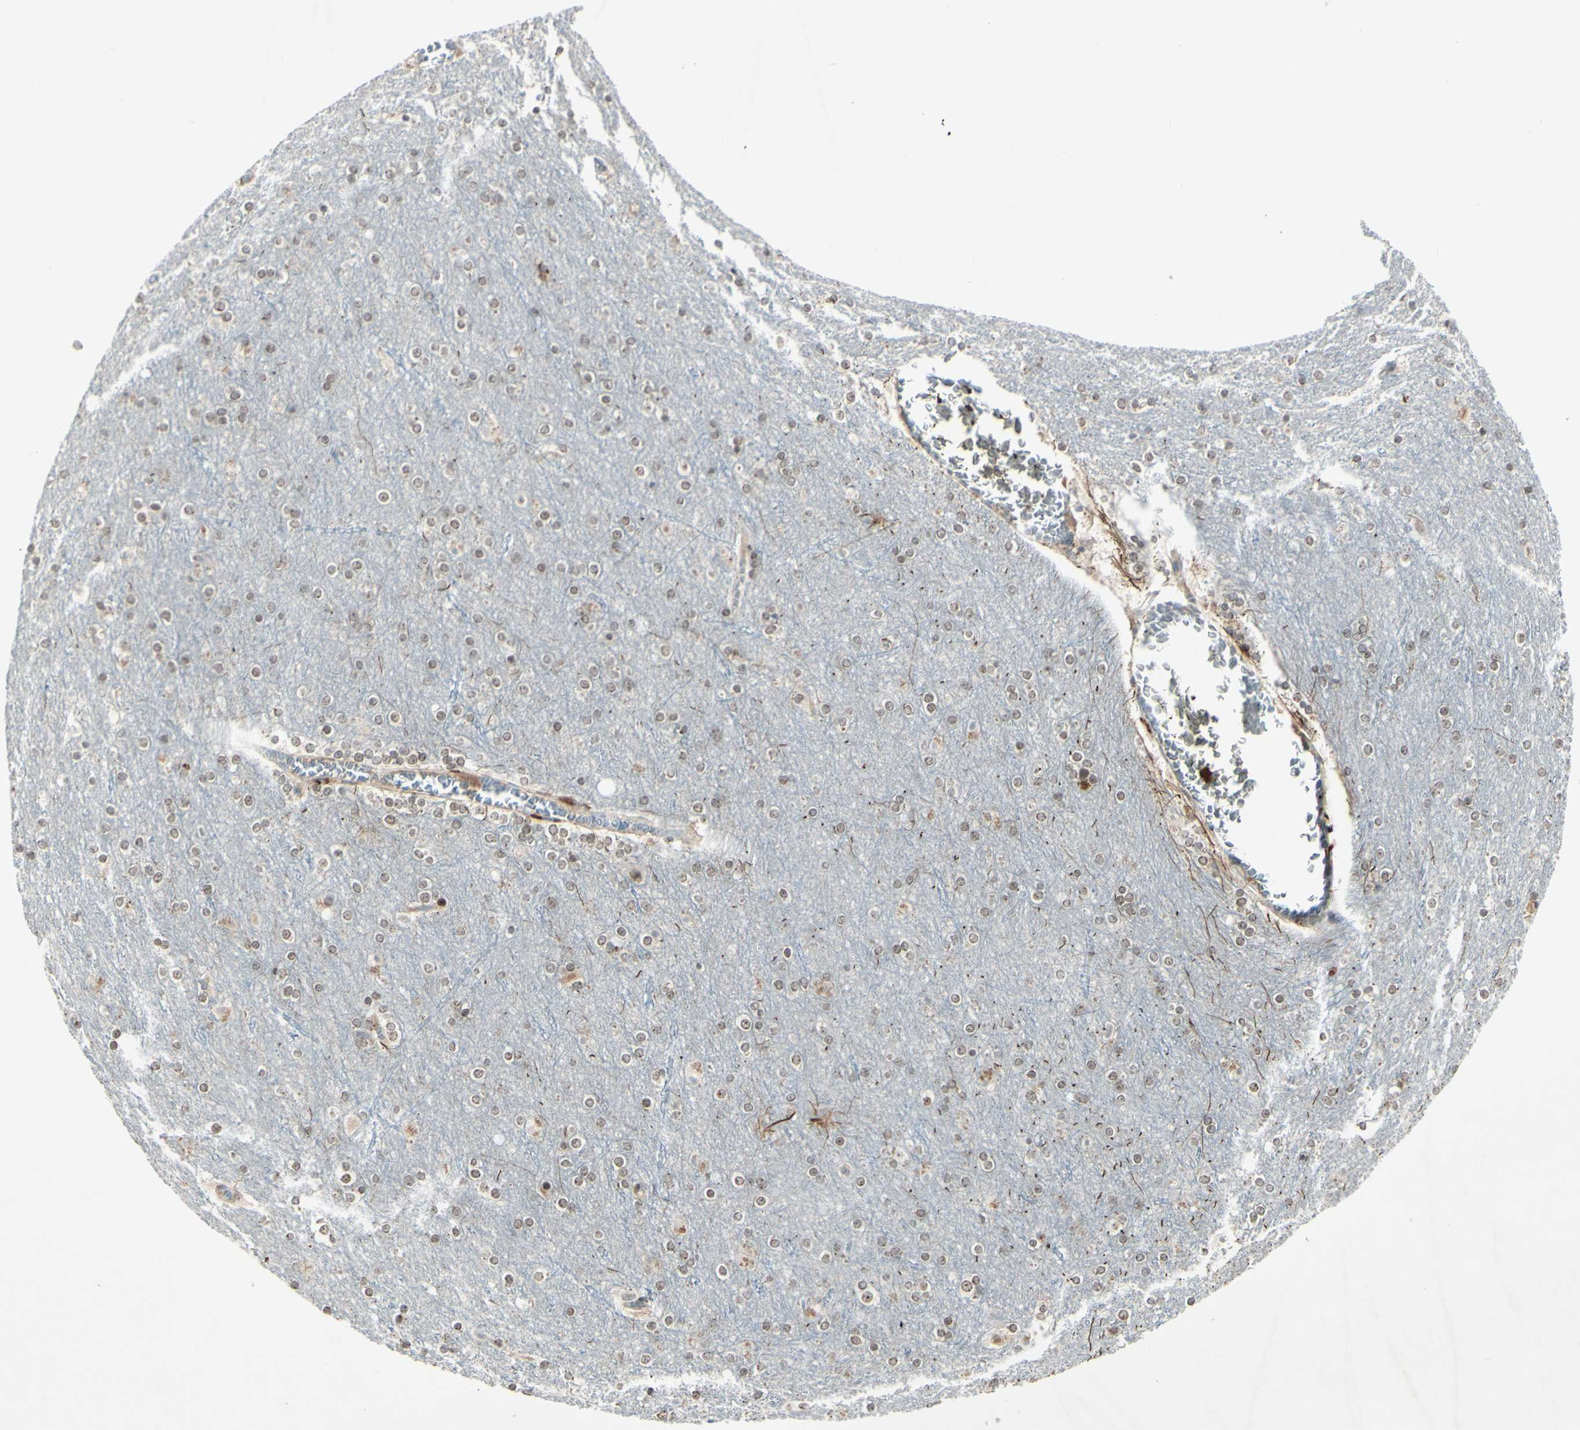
{"staining": {"intensity": "negative", "quantity": "none", "location": "none"}, "tissue": "cerebral cortex", "cell_type": "Endothelial cells", "image_type": "normal", "snomed": [{"axis": "morphology", "description": "Normal tissue, NOS"}, {"axis": "topography", "description": "Cerebral cortex"}], "caption": "This is an IHC photomicrograph of unremarkable human cerebral cortex. There is no expression in endothelial cells.", "gene": "FGFR2", "patient": {"sex": "female", "age": 54}}